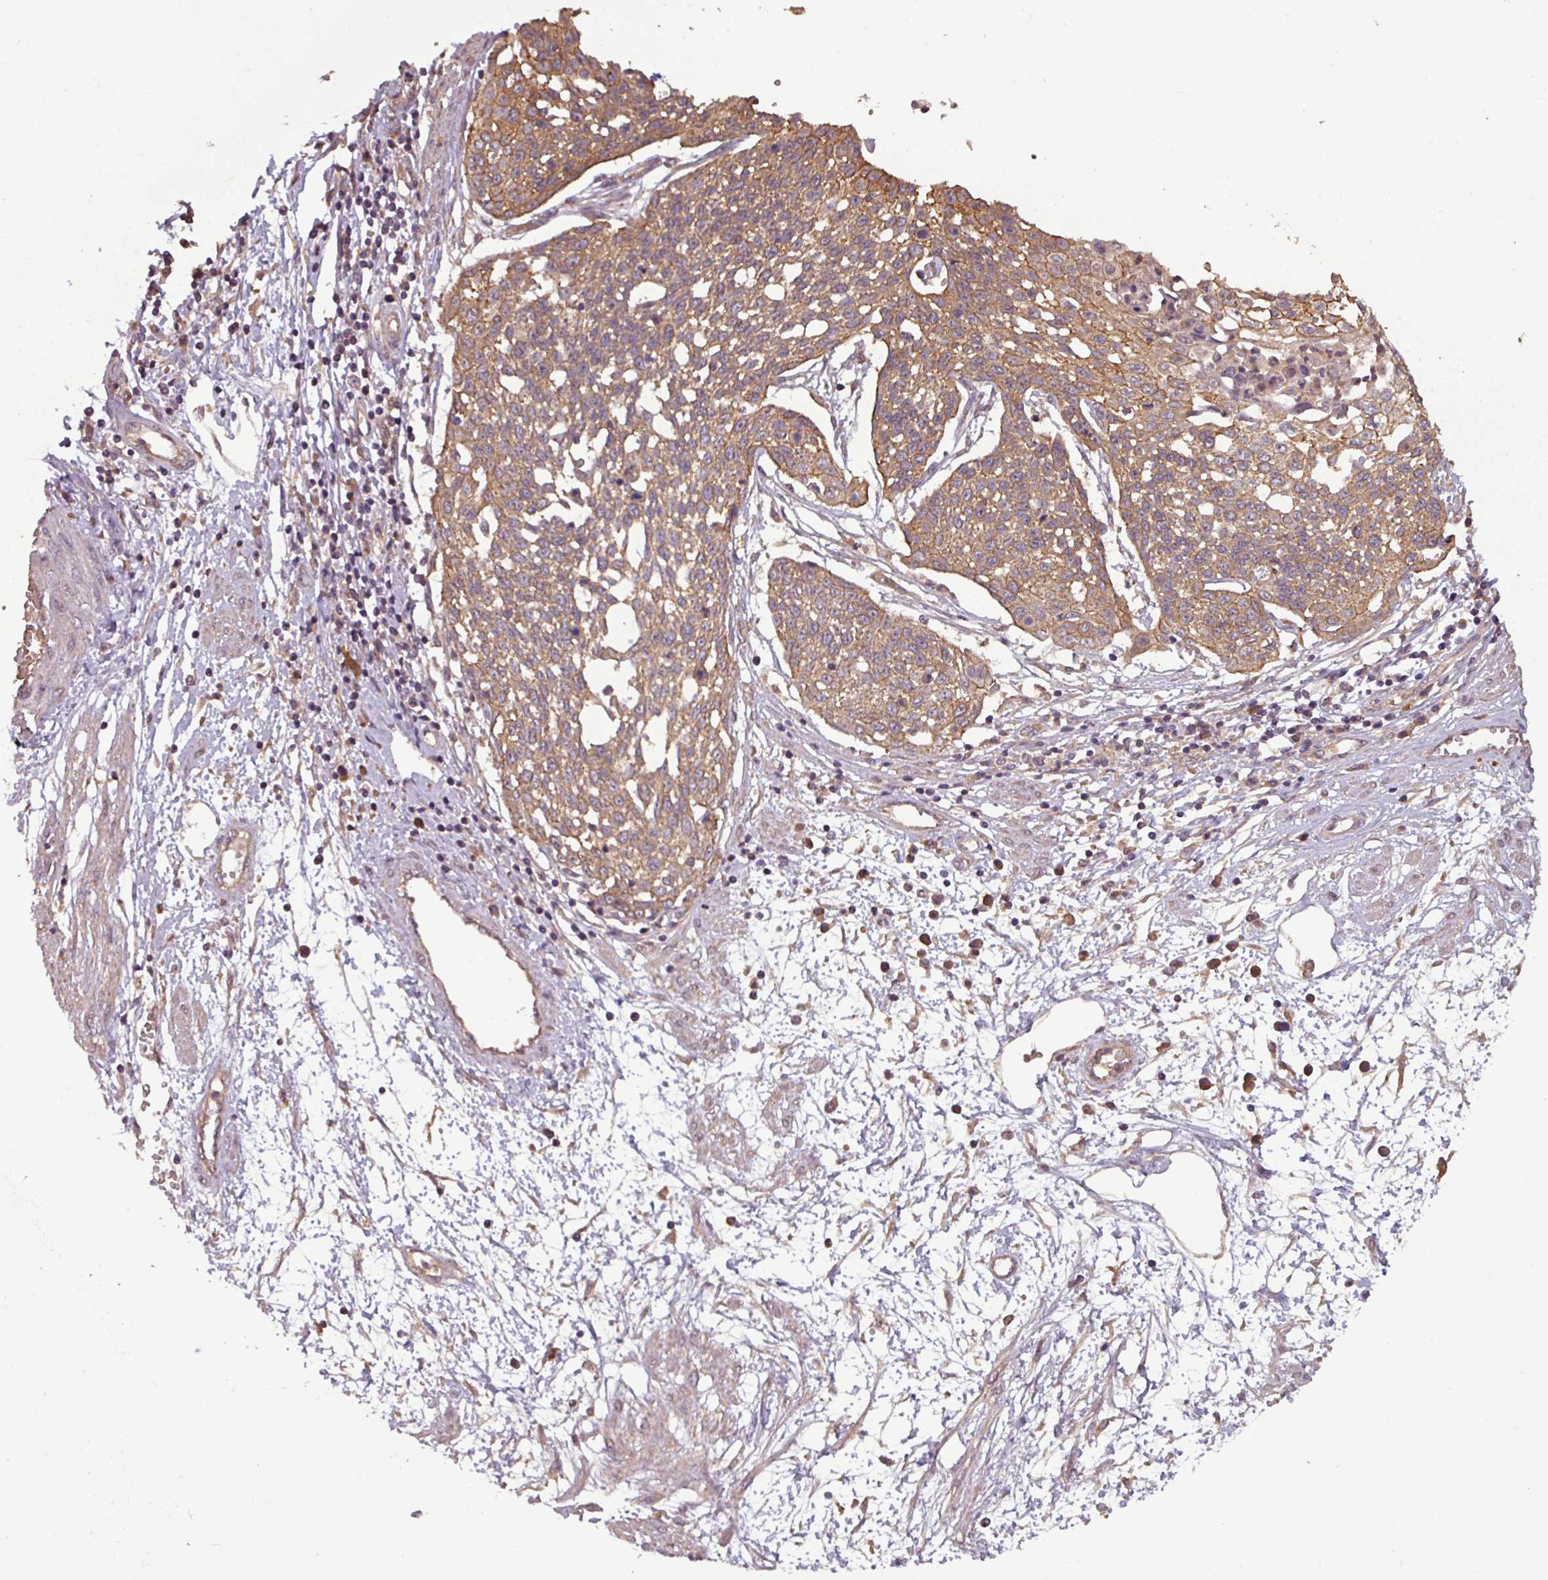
{"staining": {"intensity": "moderate", "quantity": ">75%", "location": "cytoplasmic/membranous"}, "tissue": "cervical cancer", "cell_type": "Tumor cells", "image_type": "cancer", "snomed": [{"axis": "morphology", "description": "Squamous cell carcinoma, NOS"}, {"axis": "topography", "description": "Cervix"}], "caption": "This image shows cervical cancer (squamous cell carcinoma) stained with IHC to label a protein in brown. The cytoplasmic/membranous of tumor cells show moderate positivity for the protein. Nuclei are counter-stained blue.", "gene": "NT5C3A", "patient": {"sex": "female", "age": 34}}